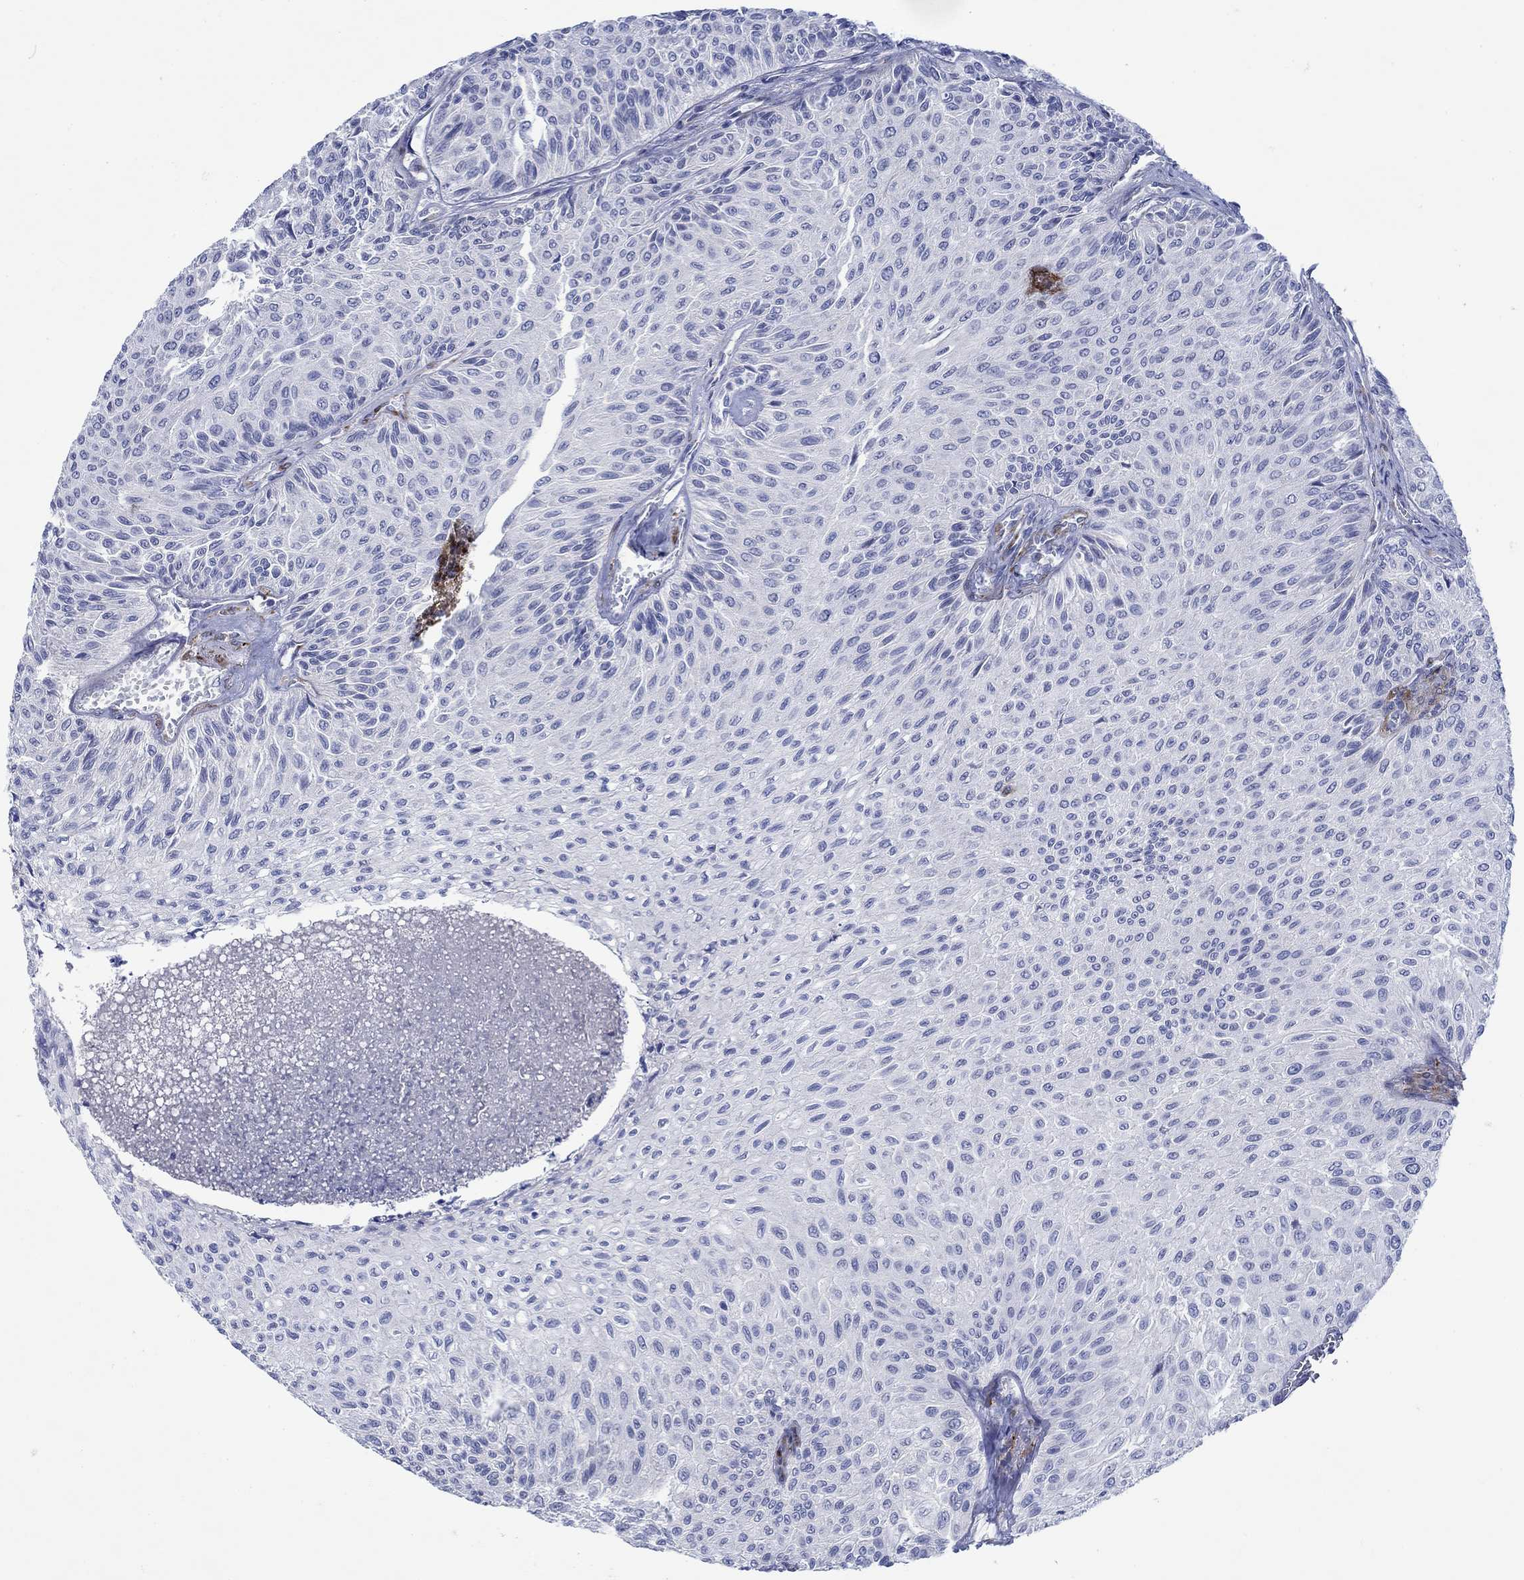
{"staining": {"intensity": "negative", "quantity": "none", "location": "none"}, "tissue": "urothelial cancer", "cell_type": "Tumor cells", "image_type": "cancer", "snomed": [{"axis": "morphology", "description": "Urothelial carcinoma, Low grade"}, {"axis": "topography", "description": "Urinary bladder"}], "caption": "Tumor cells show no significant protein positivity in low-grade urothelial carcinoma.", "gene": "KSR2", "patient": {"sex": "male", "age": 78}}